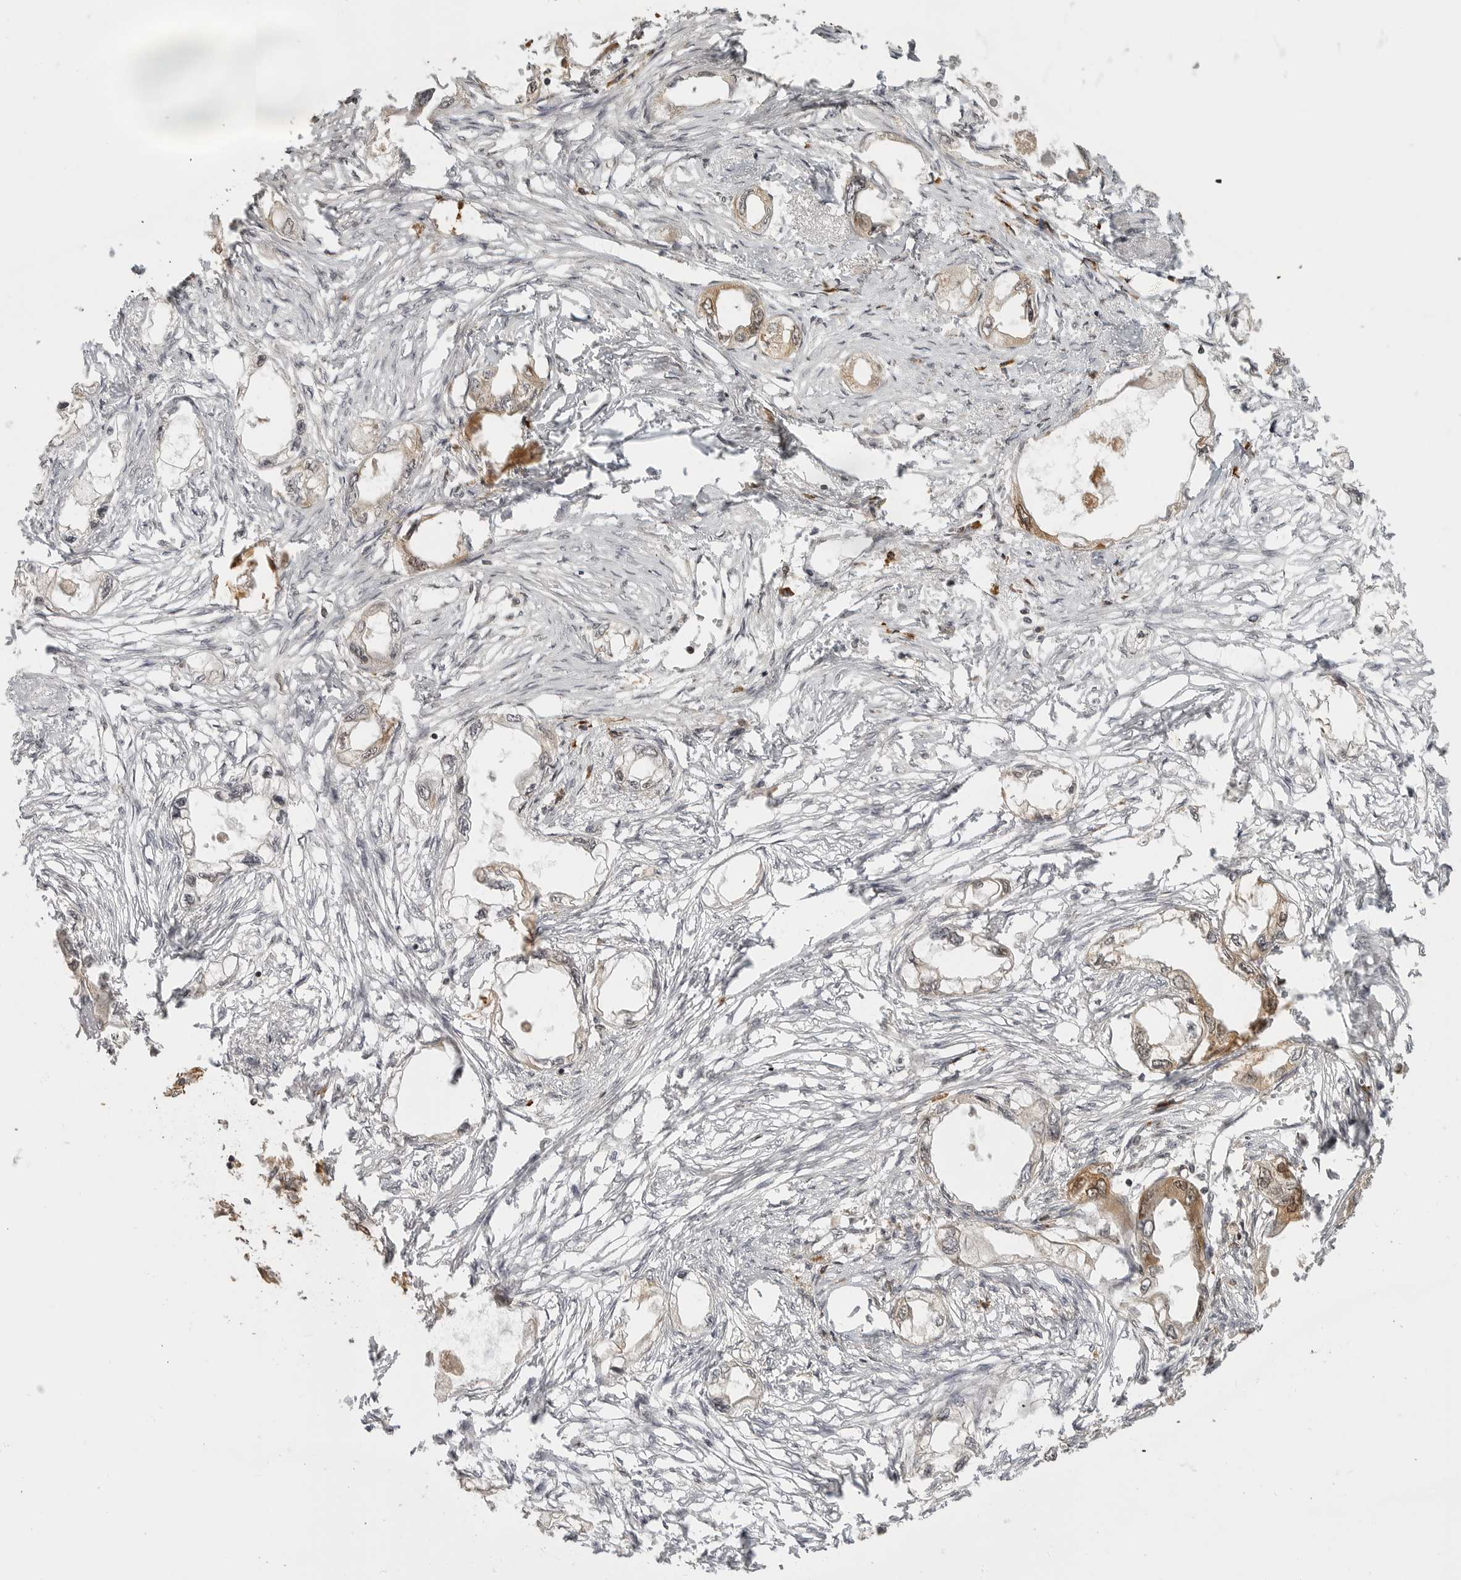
{"staining": {"intensity": "weak", "quantity": "25%-75%", "location": "cytoplasmic/membranous"}, "tissue": "endometrial cancer", "cell_type": "Tumor cells", "image_type": "cancer", "snomed": [{"axis": "morphology", "description": "Adenocarcinoma, NOS"}, {"axis": "morphology", "description": "Adenocarcinoma, metastatic, NOS"}, {"axis": "topography", "description": "Adipose tissue"}, {"axis": "topography", "description": "Endometrium"}], "caption": "Endometrial adenocarcinoma stained with DAB immunohistochemistry (IHC) exhibits low levels of weak cytoplasmic/membranous expression in approximately 25%-75% of tumor cells. (IHC, brightfield microscopy, high magnification).", "gene": "IDO1", "patient": {"sex": "female", "age": 67}}